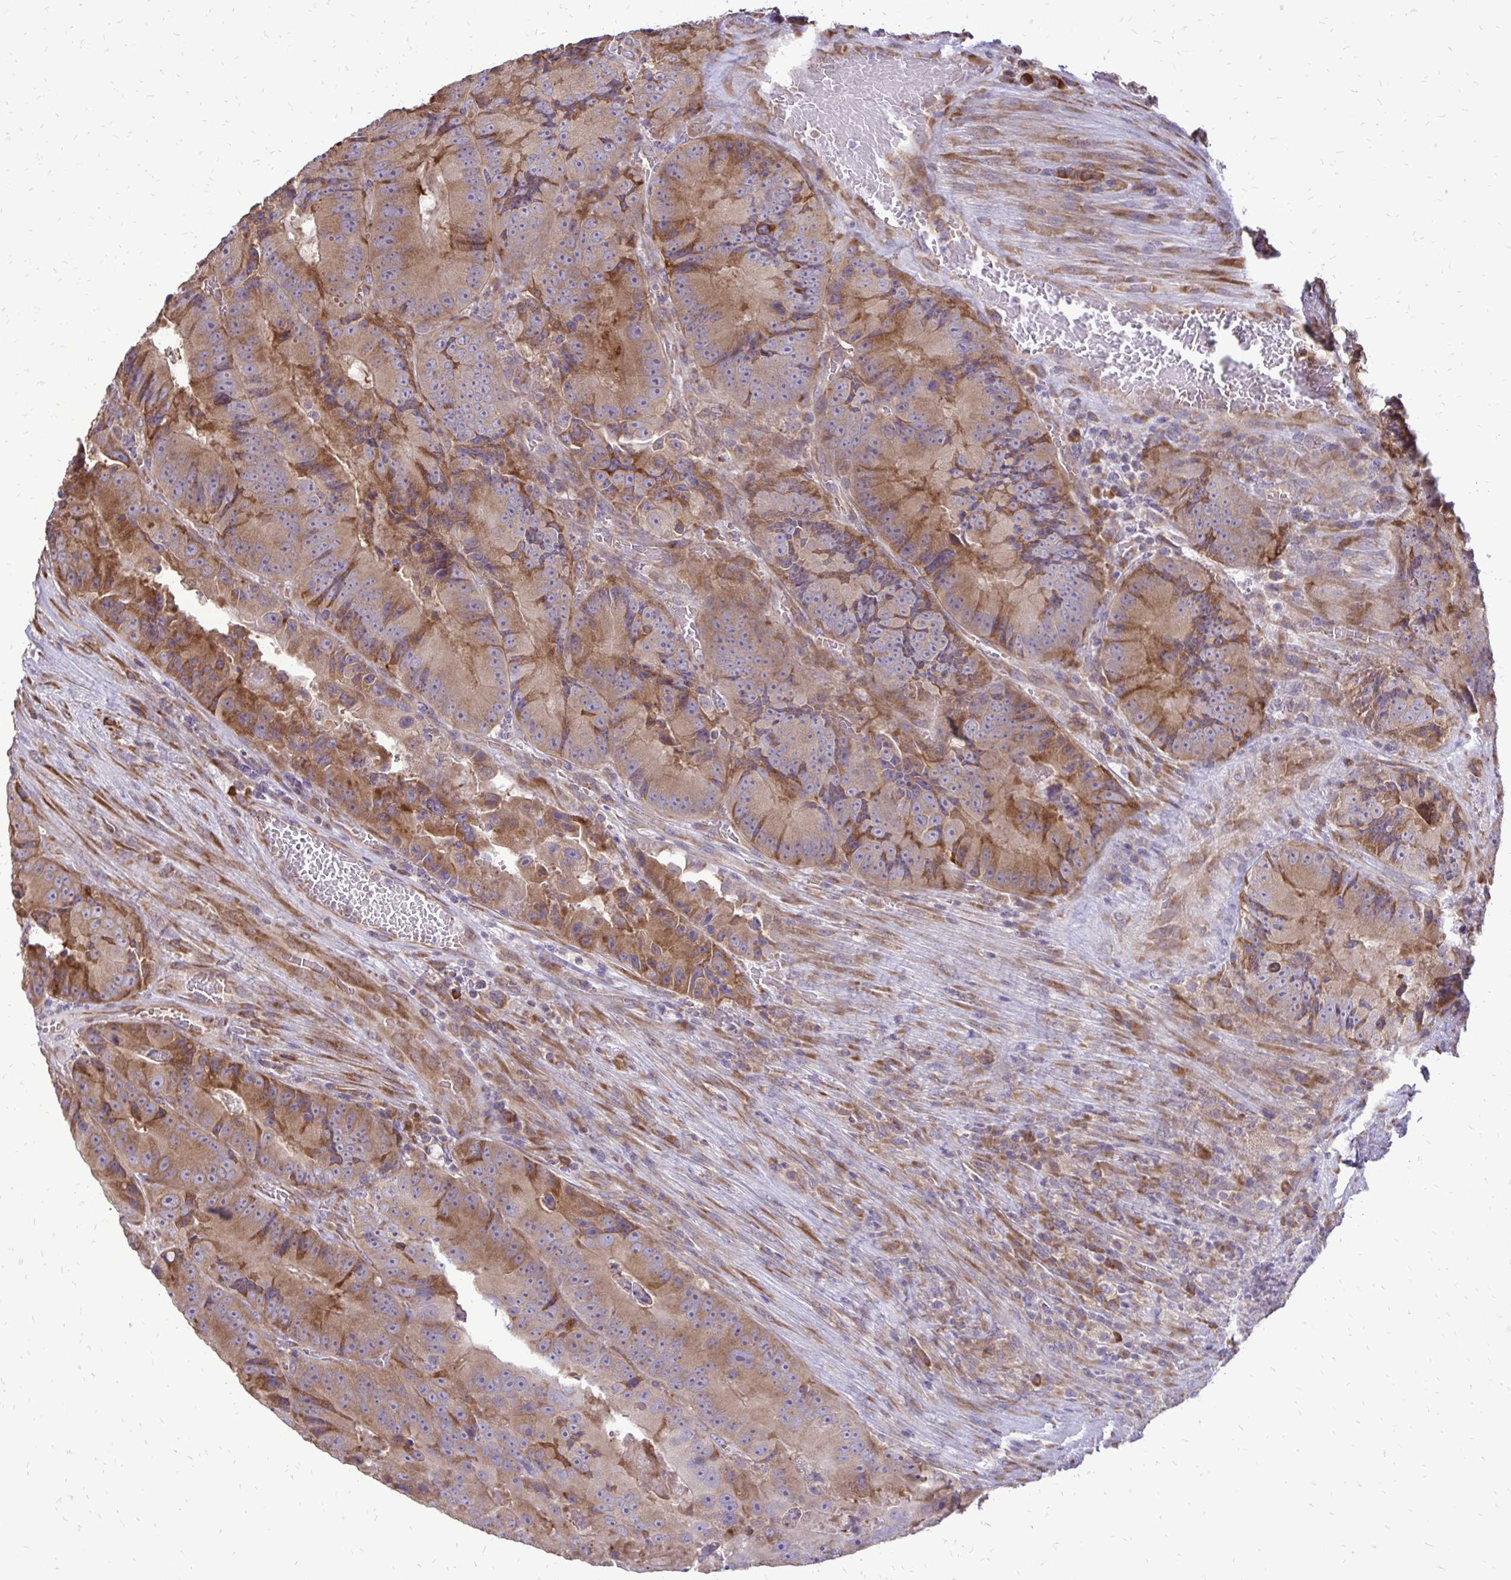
{"staining": {"intensity": "moderate", "quantity": ">75%", "location": "cytoplasmic/membranous"}, "tissue": "colorectal cancer", "cell_type": "Tumor cells", "image_type": "cancer", "snomed": [{"axis": "morphology", "description": "Adenocarcinoma, NOS"}, {"axis": "topography", "description": "Colon"}], "caption": "Immunohistochemical staining of colorectal adenocarcinoma shows medium levels of moderate cytoplasmic/membranous staining in about >75% of tumor cells. The protein of interest is stained brown, and the nuclei are stained in blue (DAB (3,3'-diaminobenzidine) IHC with brightfield microscopy, high magnification).", "gene": "RPS3", "patient": {"sex": "female", "age": 86}}